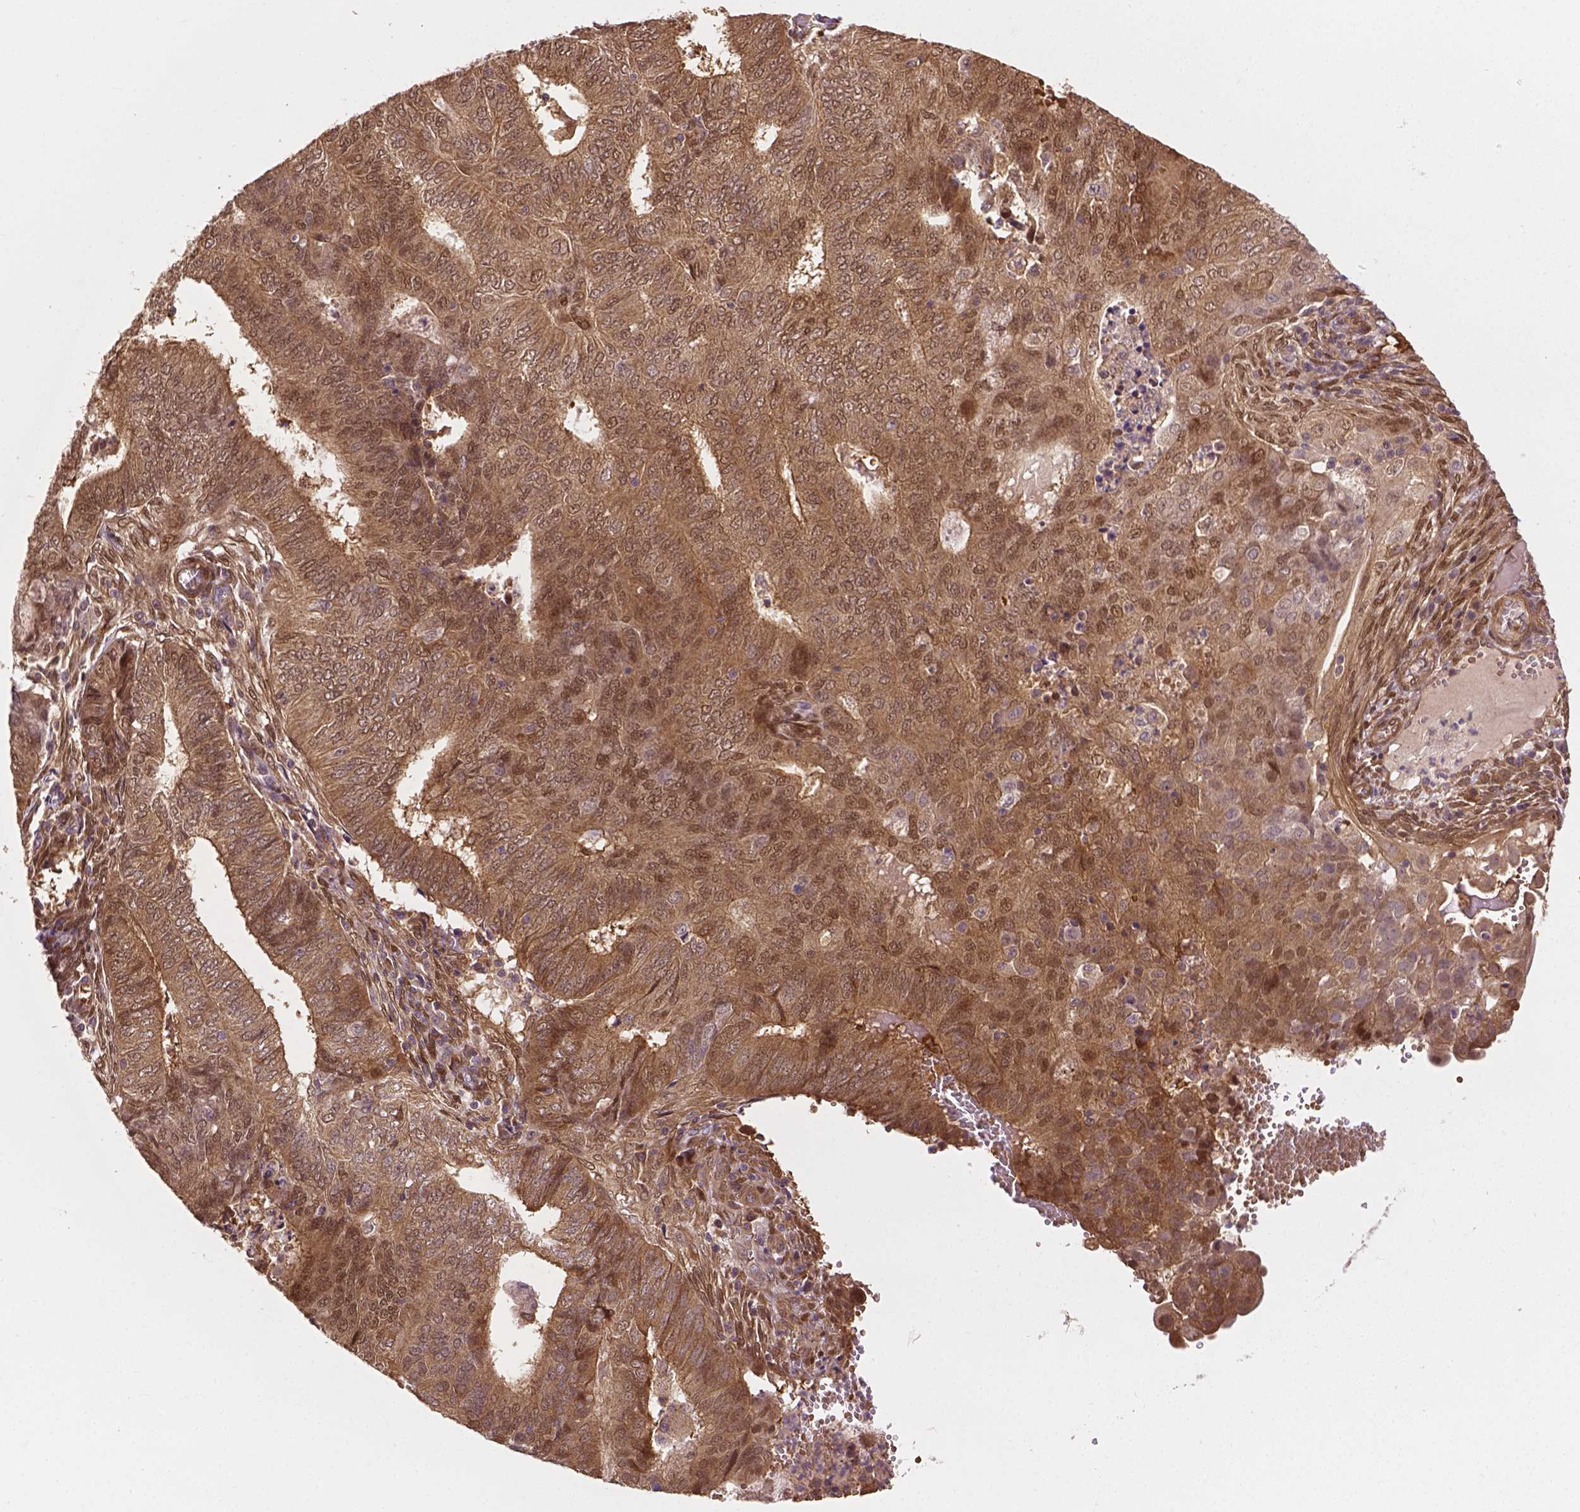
{"staining": {"intensity": "moderate", "quantity": ">75%", "location": "cytoplasmic/membranous,nuclear"}, "tissue": "endometrial cancer", "cell_type": "Tumor cells", "image_type": "cancer", "snomed": [{"axis": "morphology", "description": "Adenocarcinoma, NOS"}, {"axis": "topography", "description": "Endometrium"}], "caption": "The photomicrograph demonstrates a brown stain indicating the presence of a protein in the cytoplasmic/membranous and nuclear of tumor cells in adenocarcinoma (endometrial). The staining was performed using DAB, with brown indicating positive protein expression. Nuclei are stained blue with hematoxylin.", "gene": "YAP1", "patient": {"sex": "female", "age": 62}}